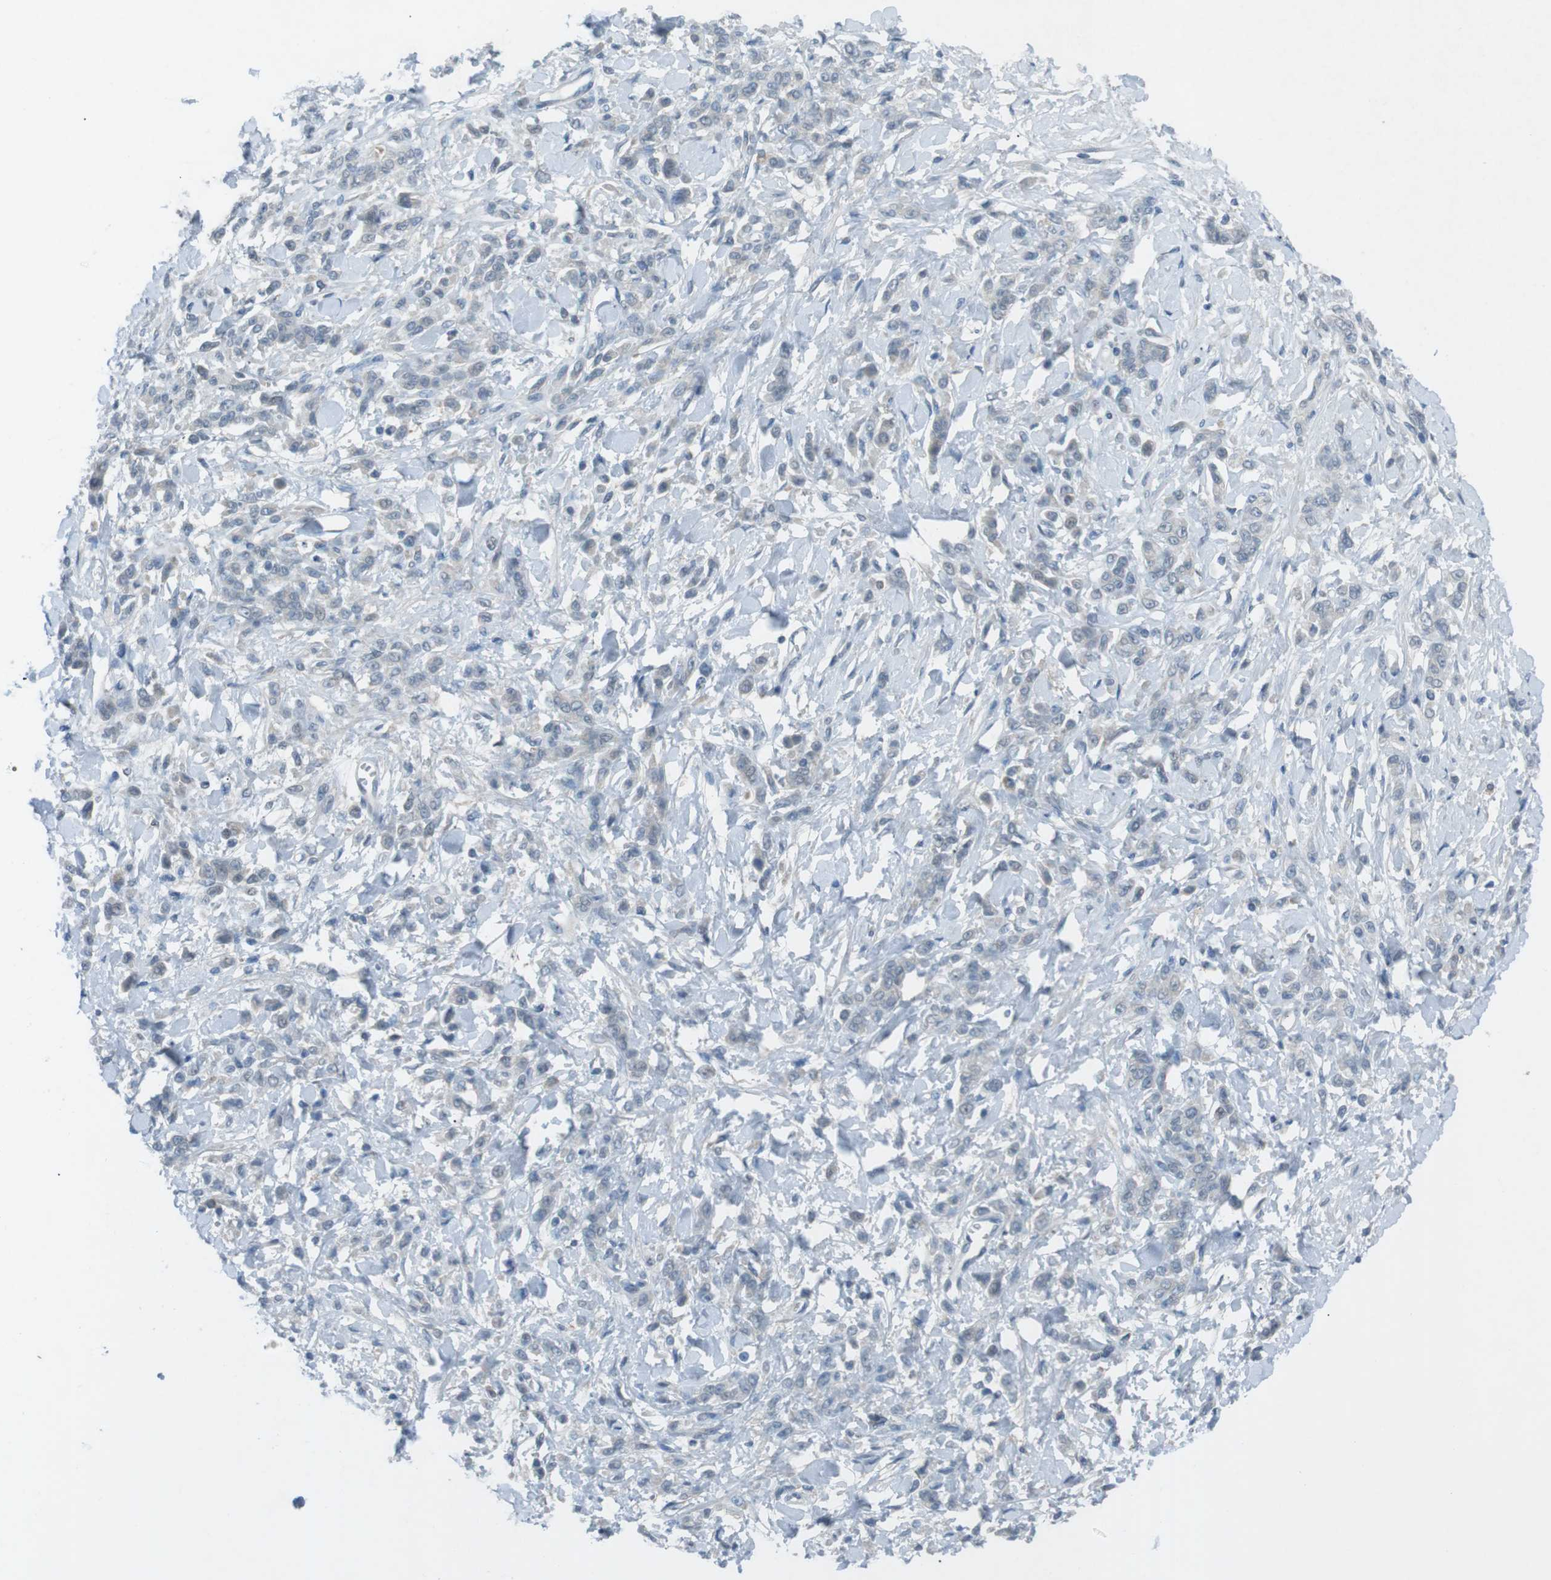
{"staining": {"intensity": "negative", "quantity": "none", "location": "none"}, "tissue": "stomach cancer", "cell_type": "Tumor cells", "image_type": "cancer", "snomed": [{"axis": "morphology", "description": "Normal tissue, NOS"}, {"axis": "morphology", "description": "Adenocarcinoma, NOS"}, {"axis": "topography", "description": "Stomach"}], "caption": "This is a histopathology image of IHC staining of adenocarcinoma (stomach), which shows no staining in tumor cells.", "gene": "FCRLA", "patient": {"sex": "male", "age": 82}}